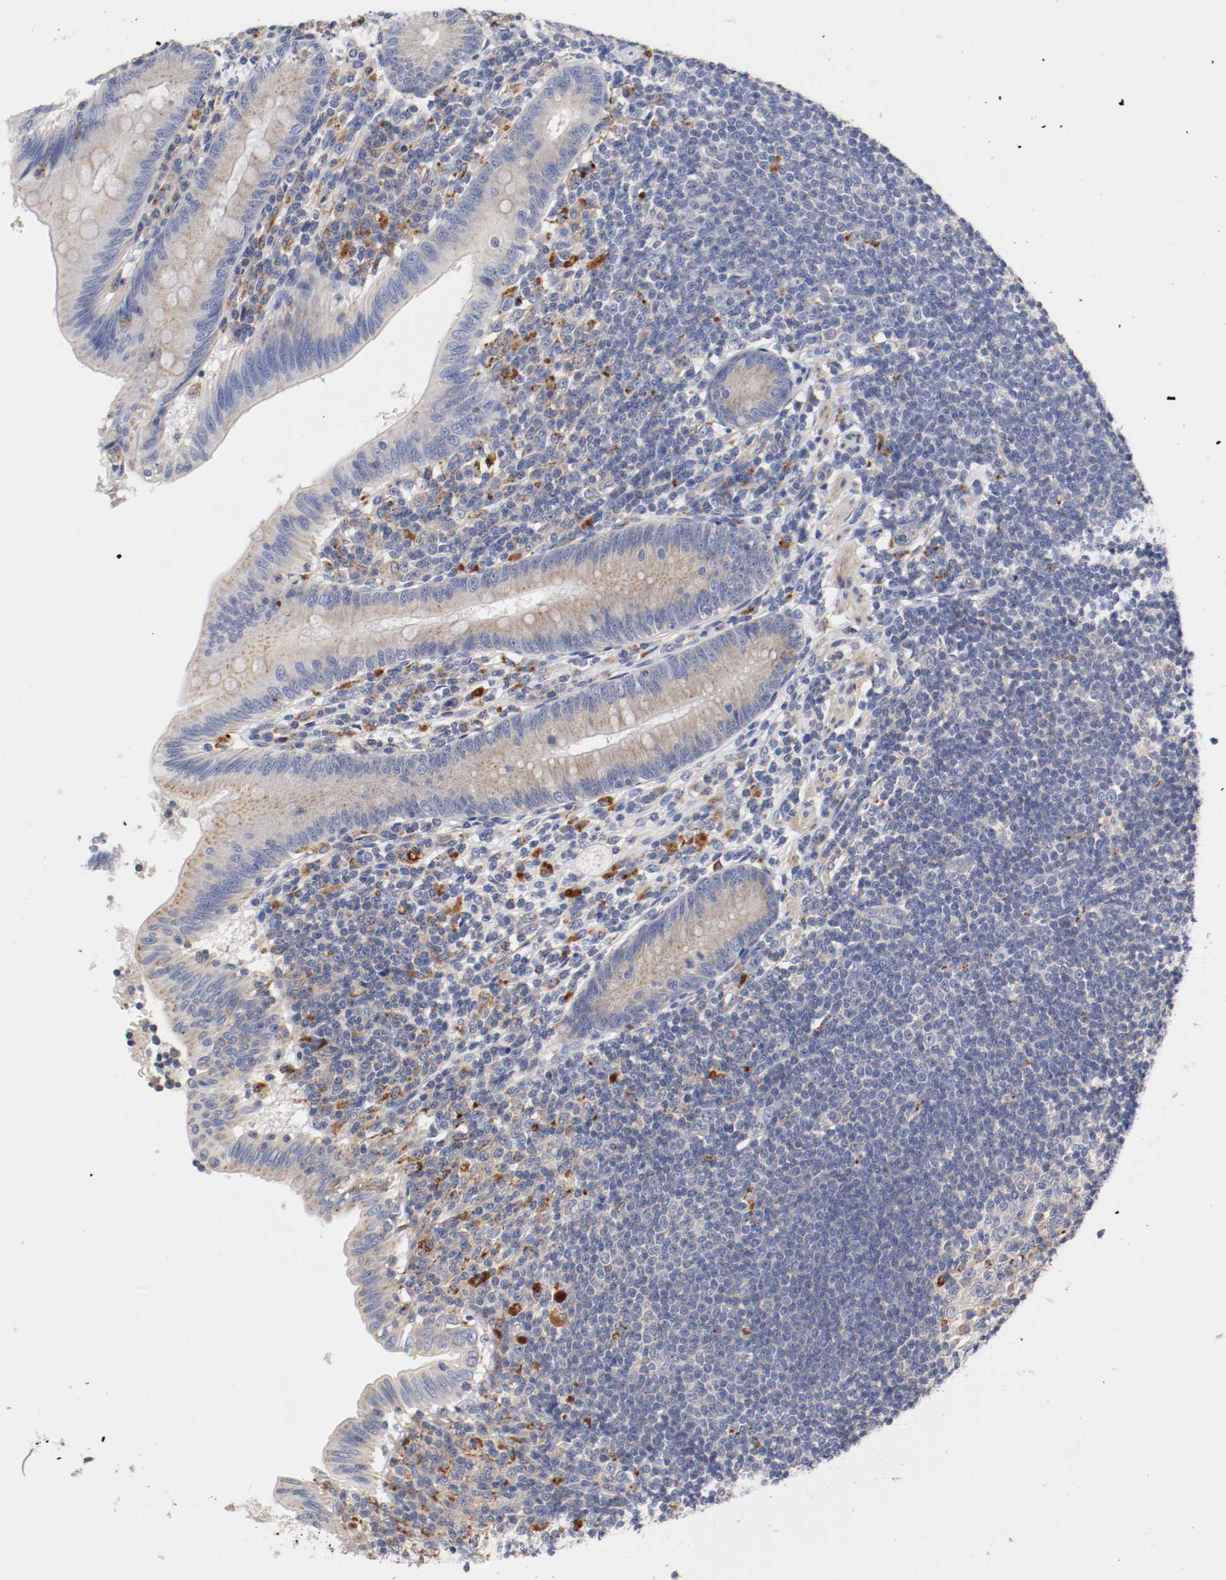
{"staining": {"intensity": "weak", "quantity": "<25%", "location": "cytoplasmic/membranous"}, "tissue": "appendix", "cell_type": "Glandular cells", "image_type": "normal", "snomed": [{"axis": "morphology", "description": "Normal tissue, NOS"}, {"axis": "morphology", "description": "Inflammation, NOS"}, {"axis": "topography", "description": "Appendix"}], "caption": "This is an immunohistochemistry (IHC) photomicrograph of normal human appendix. There is no expression in glandular cells.", "gene": "SEMA5A", "patient": {"sex": "male", "age": 46}}